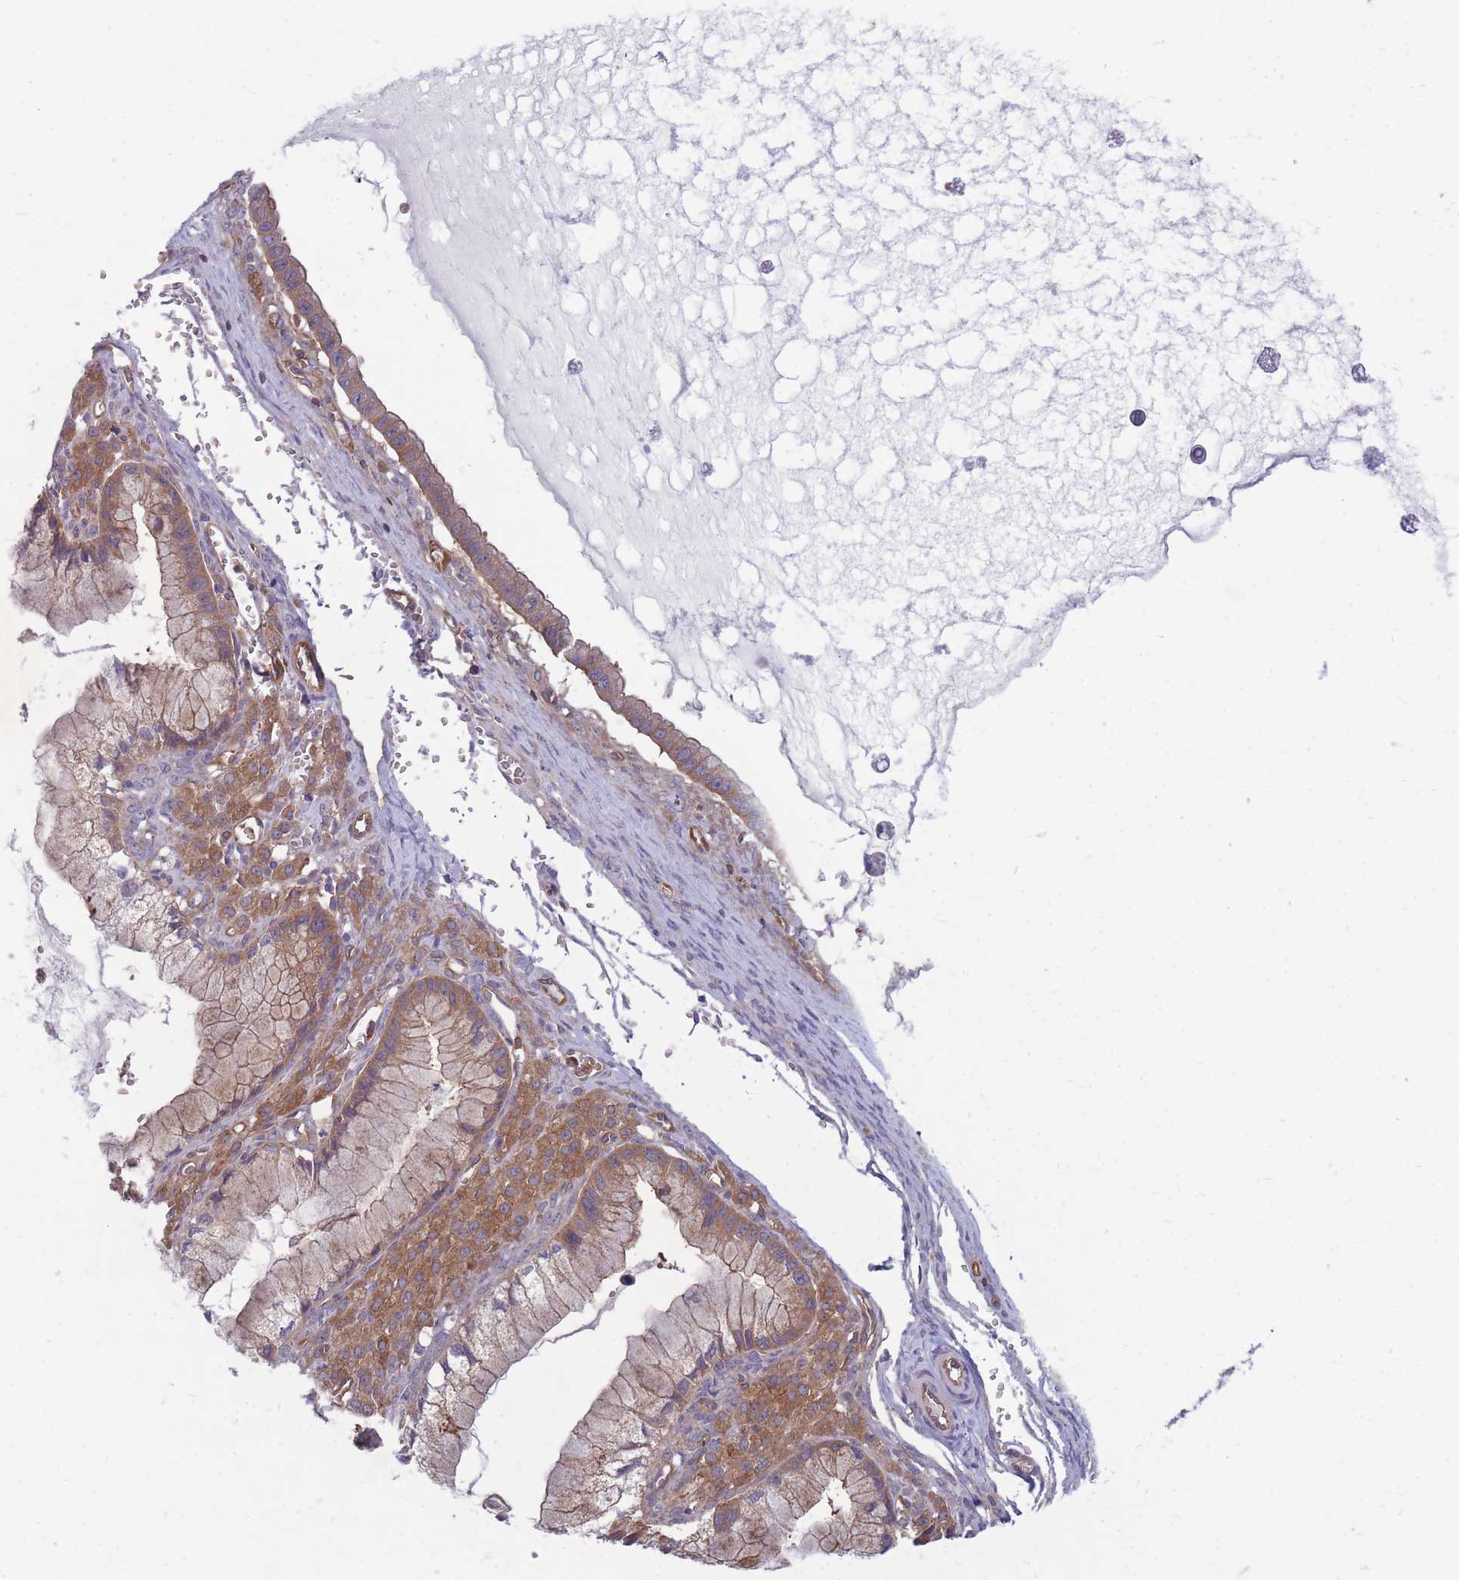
{"staining": {"intensity": "moderate", "quantity": ">75%", "location": "cytoplasmic/membranous"}, "tissue": "ovarian cancer", "cell_type": "Tumor cells", "image_type": "cancer", "snomed": [{"axis": "morphology", "description": "Cystadenocarcinoma, mucinous, NOS"}, {"axis": "topography", "description": "Ovary"}], "caption": "The immunohistochemical stain shows moderate cytoplasmic/membranous expression in tumor cells of ovarian cancer (mucinous cystadenocarcinoma) tissue.", "gene": "GGA1", "patient": {"sex": "female", "age": 59}}